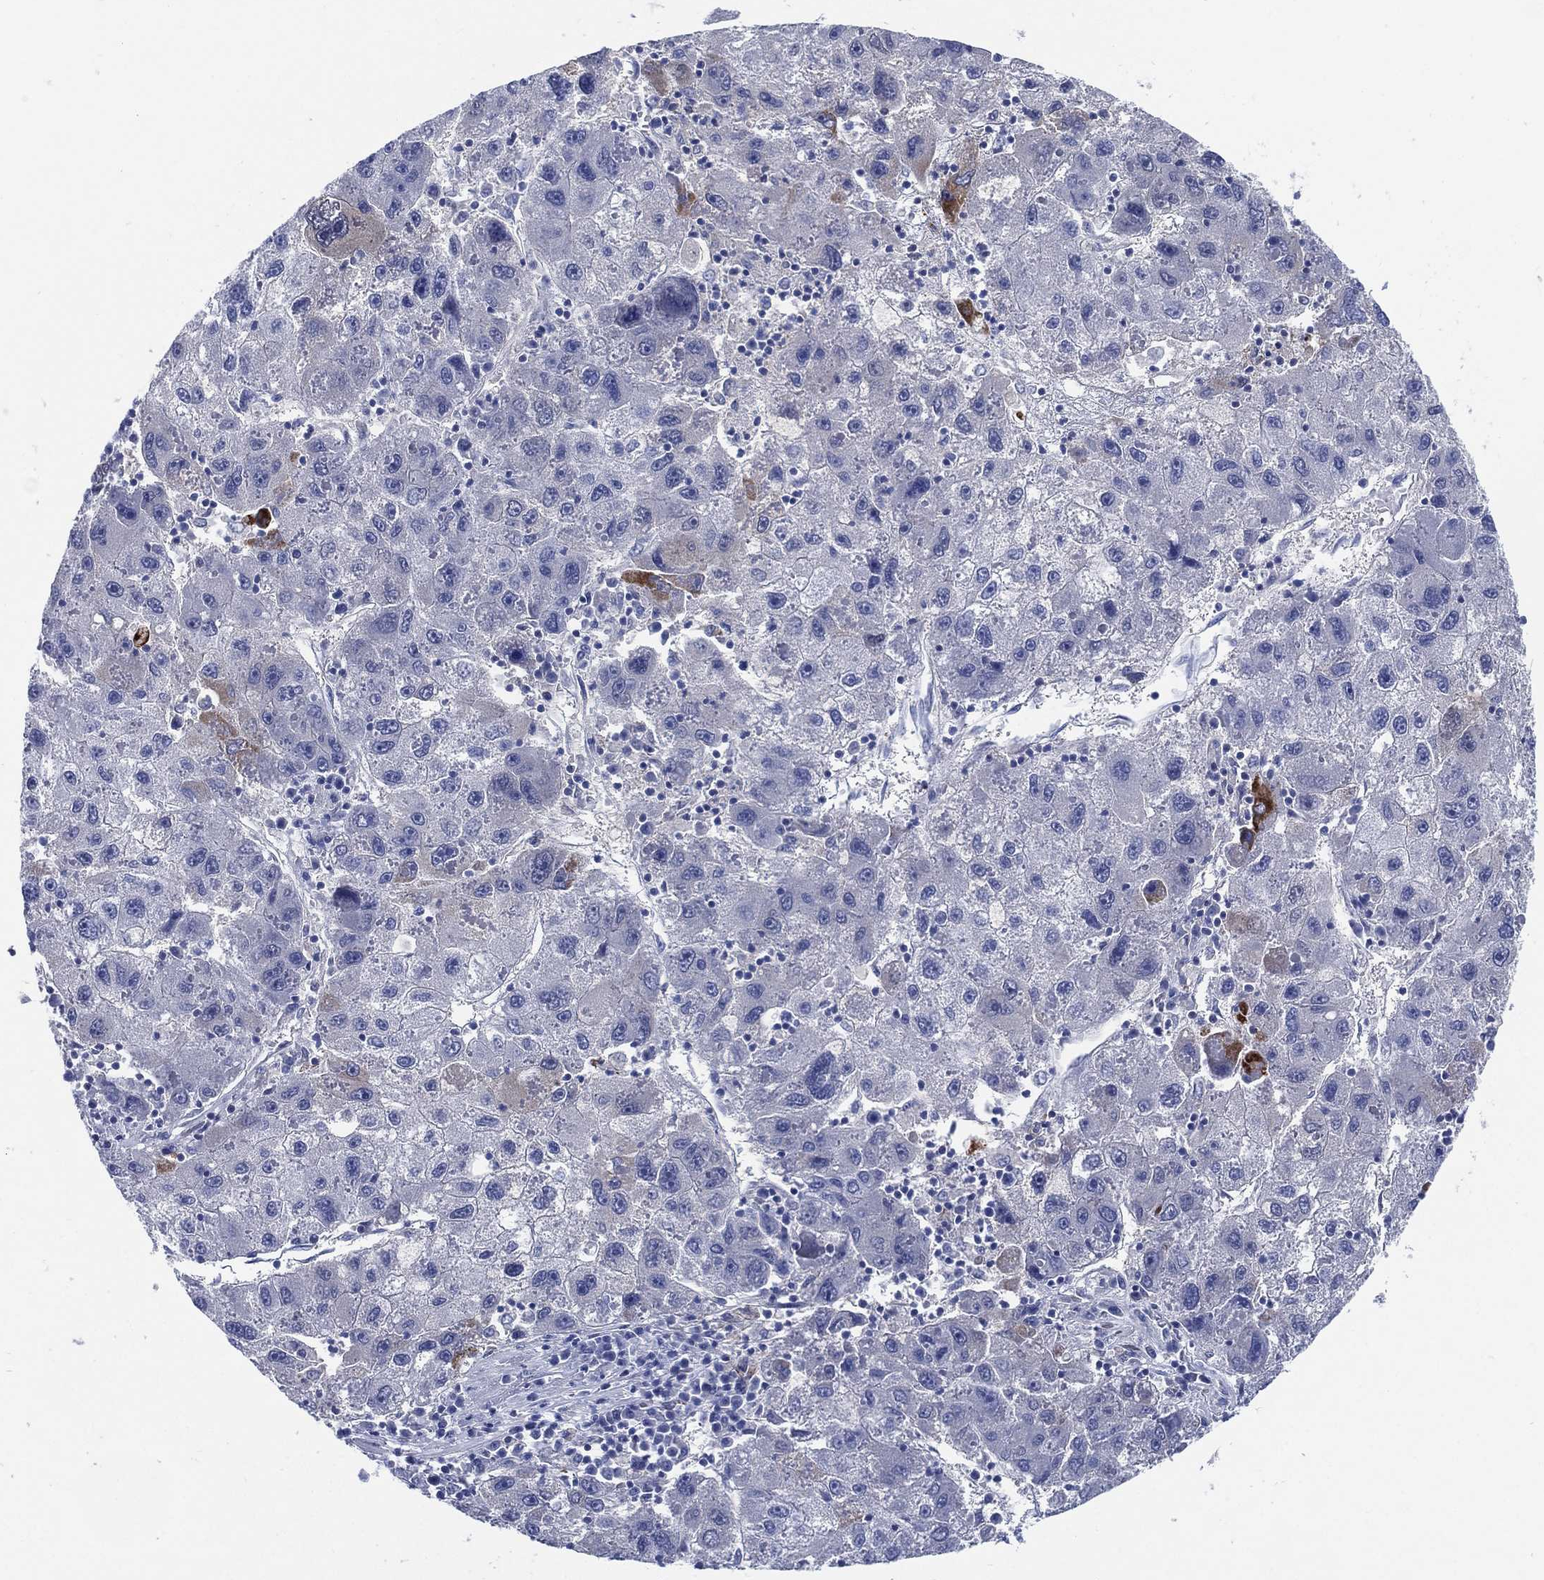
{"staining": {"intensity": "negative", "quantity": "none", "location": "none"}, "tissue": "liver cancer", "cell_type": "Tumor cells", "image_type": "cancer", "snomed": [{"axis": "morphology", "description": "Carcinoma, Hepatocellular, NOS"}, {"axis": "topography", "description": "Liver"}], "caption": "The immunohistochemistry image has no significant positivity in tumor cells of liver hepatocellular carcinoma tissue.", "gene": "C5orf46", "patient": {"sex": "male", "age": 75}}